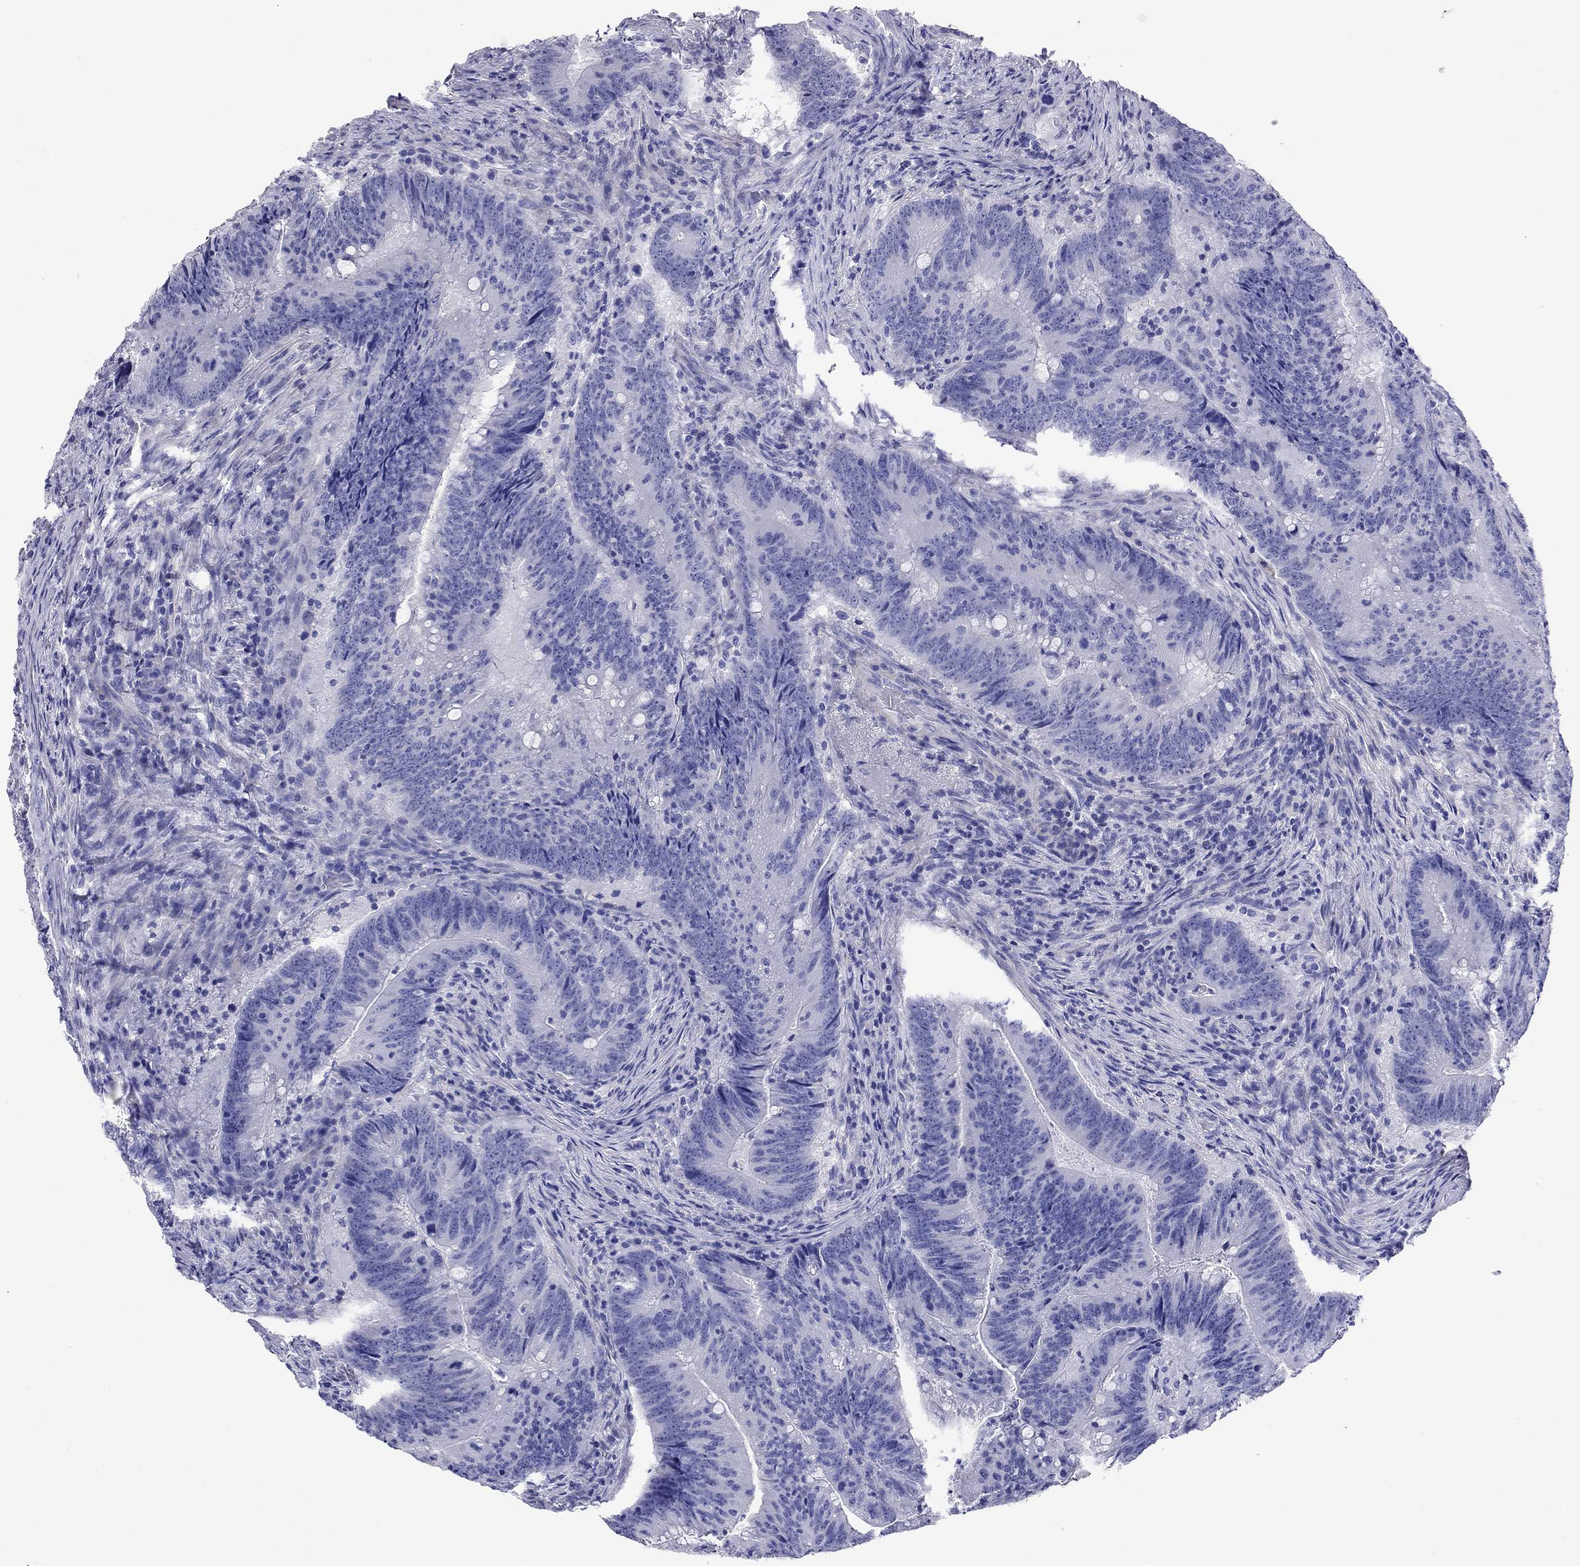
{"staining": {"intensity": "negative", "quantity": "none", "location": "none"}, "tissue": "colorectal cancer", "cell_type": "Tumor cells", "image_type": "cancer", "snomed": [{"axis": "morphology", "description": "Adenocarcinoma, NOS"}, {"axis": "topography", "description": "Colon"}], "caption": "Histopathology image shows no significant protein expression in tumor cells of colorectal cancer (adenocarcinoma). The staining was performed using DAB (3,3'-diaminobenzidine) to visualize the protein expression in brown, while the nuclei were stained in blue with hematoxylin (Magnification: 20x).", "gene": "KIAA2012", "patient": {"sex": "female", "age": 87}}